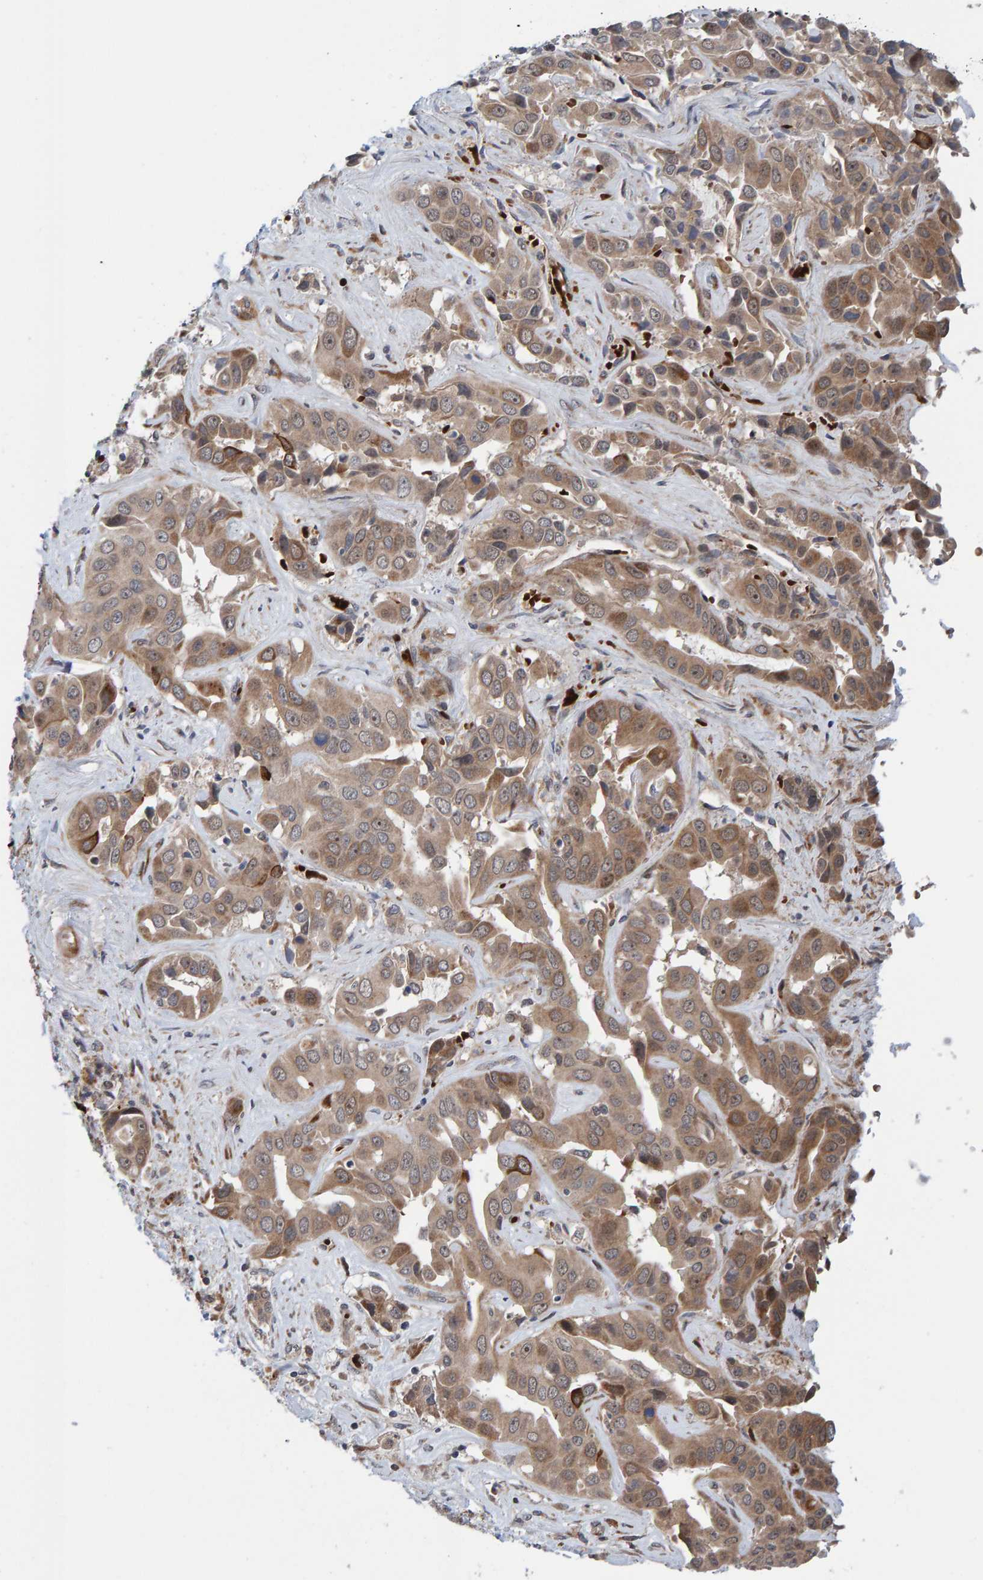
{"staining": {"intensity": "moderate", "quantity": ">75%", "location": "cytoplasmic/membranous"}, "tissue": "liver cancer", "cell_type": "Tumor cells", "image_type": "cancer", "snomed": [{"axis": "morphology", "description": "Cholangiocarcinoma"}, {"axis": "topography", "description": "Liver"}], "caption": "Protein expression analysis of human liver cholangiocarcinoma reveals moderate cytoplasmic/membranous staining in approximately >75% of tumor cells. The protein is shown in brown color, while the nuclei are stained blue.", "gene": "MFSD6L", "patient": {"sex": "female", "age": 52}}